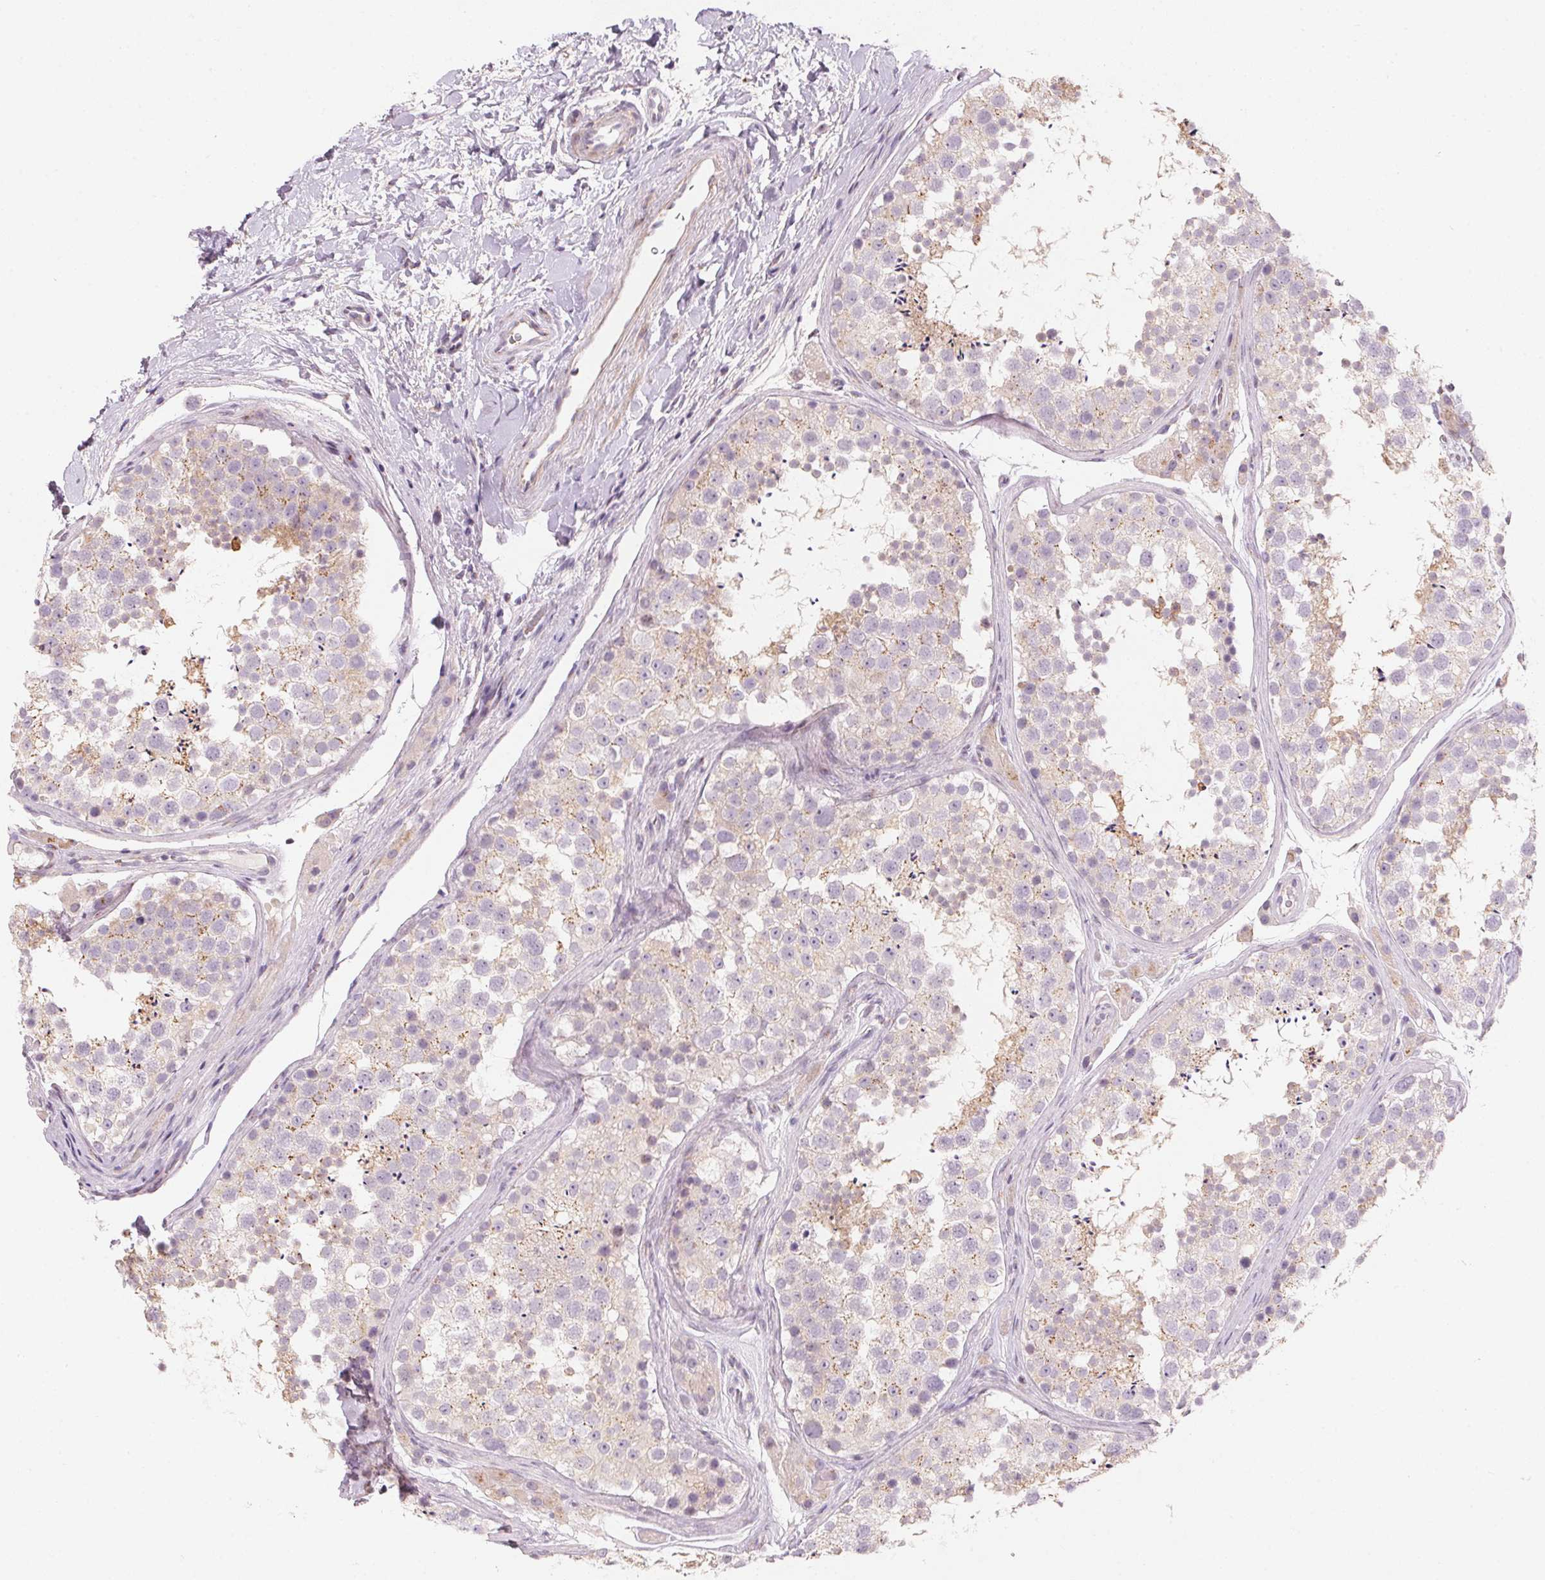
{"staining": {"intensity": "weak", "quantity": "<25%", "location": "cytoplasmic/membranous"}, "tissue": "testis", "cell_type": "Cells in seminiferous ducts", "image_type": "normal", "snomed": [{"axis": "morphology", "description": "Normal tissue, NOS"}, {"axis": "topography", "description": "Testis"}], "caption": "Immunohistochemical staining of normal testis exhibits no significant positivity in cells in seminiferous ducts. Brightfield microscopy of IHC stained with DAB (3,3'-diaminobenzidine) (brown) and hematoxylin (blue), captured at high magnification.", "gene": "DRAM2", "patient": {"sex": "male", "age": 41}}